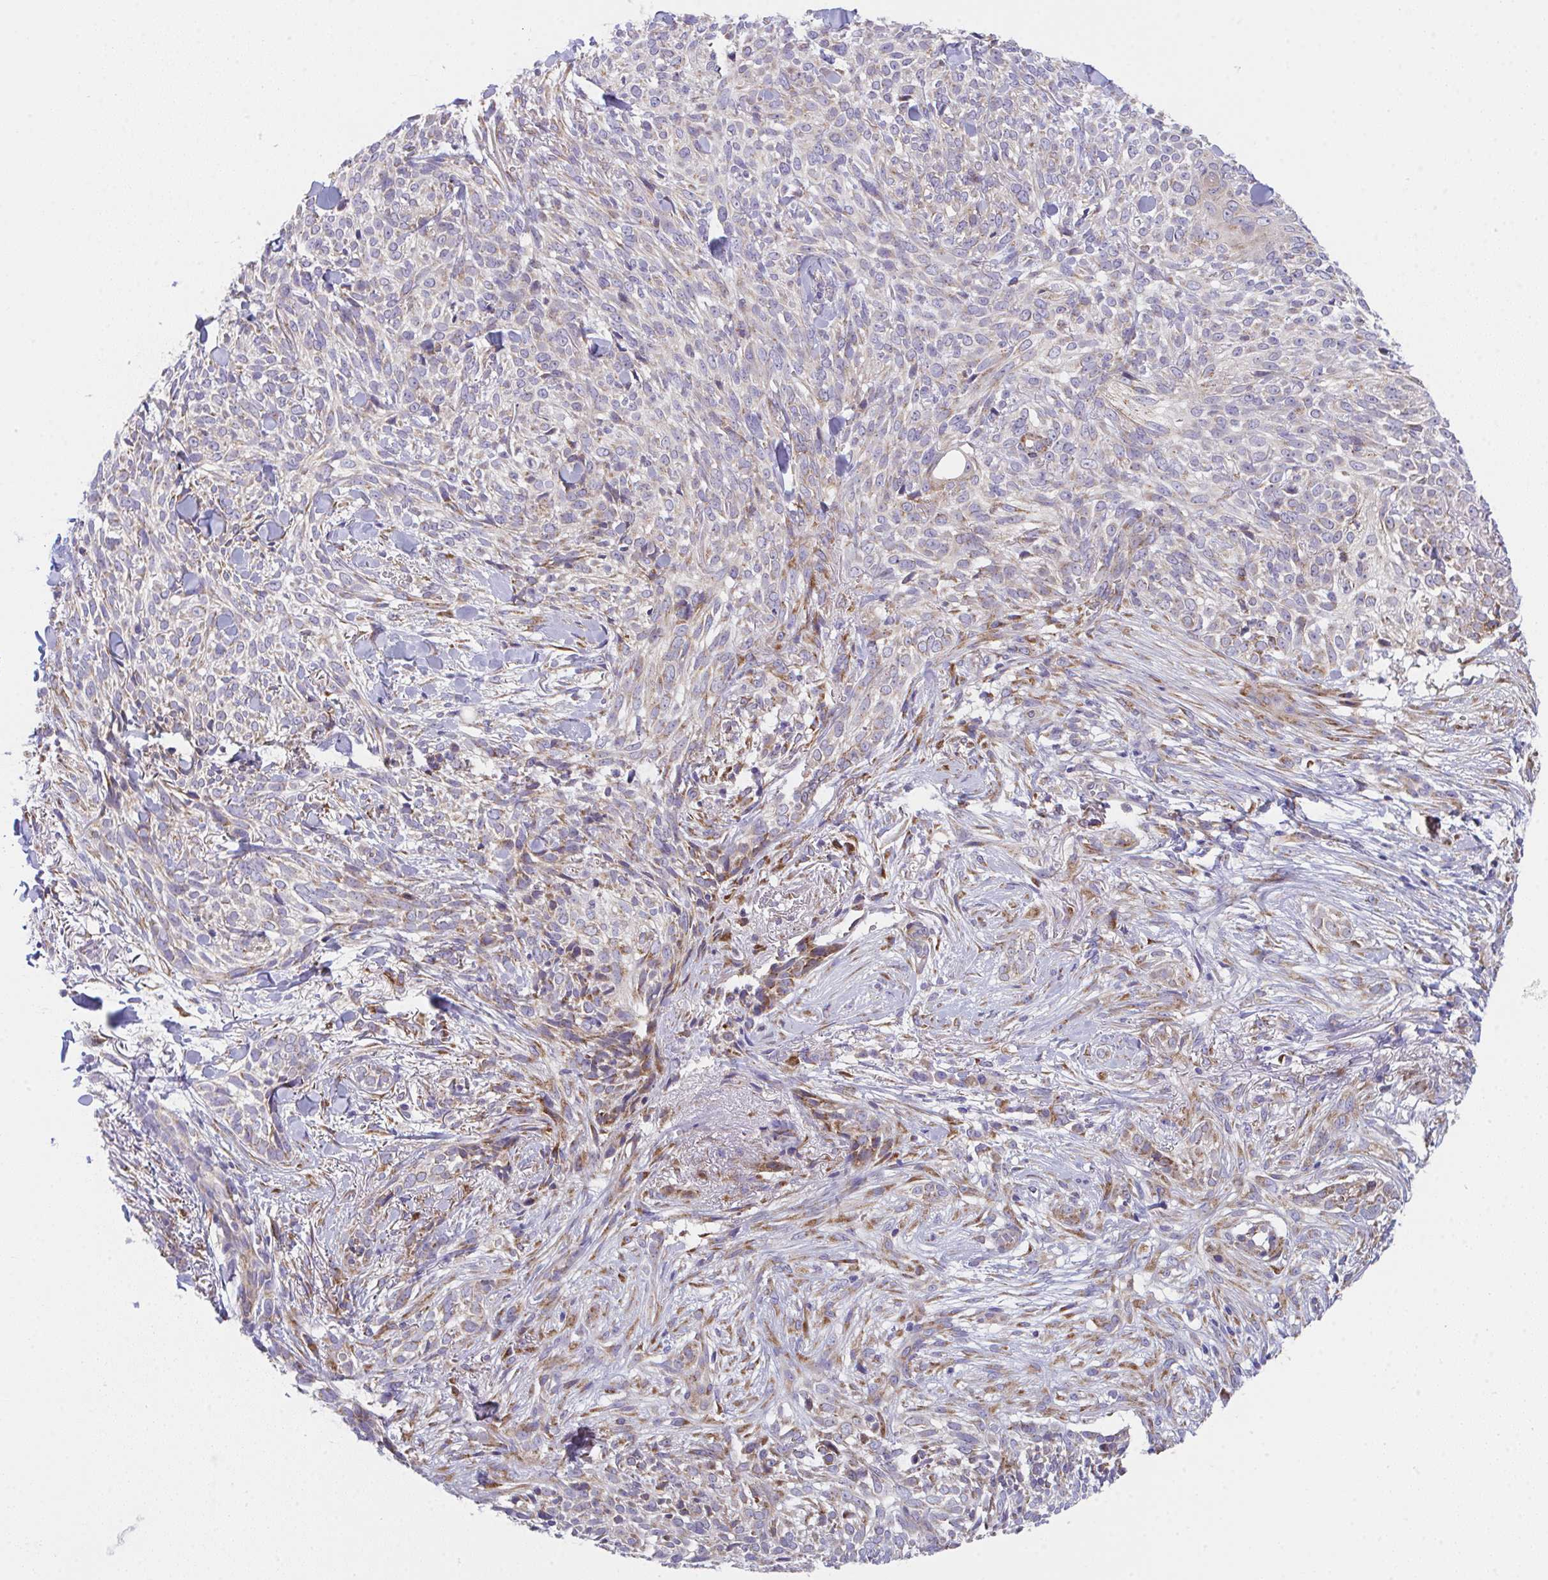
{"staining": {"intensity": "weak", "quantity": "<25%", "location": "cytoplasmic/membranous"}, "tissue": "skin cancer", "cell_type": "Tumor cells", "image_type": "cancer", "snomed": [{"axis": "morphology", "description": "Basal cell carcinoma"}, {"axis": "topography", "description": "Skin"}, {"axis": "topography", "description": "Skin of face"}], "caption": "Immunohistochemistry (IHC) of human skin cancer (basal cell carcinoma) exhibits no staining in tumor cells.", "gene": "MIA3", "patient": {"sex": "female", "age": 90}}